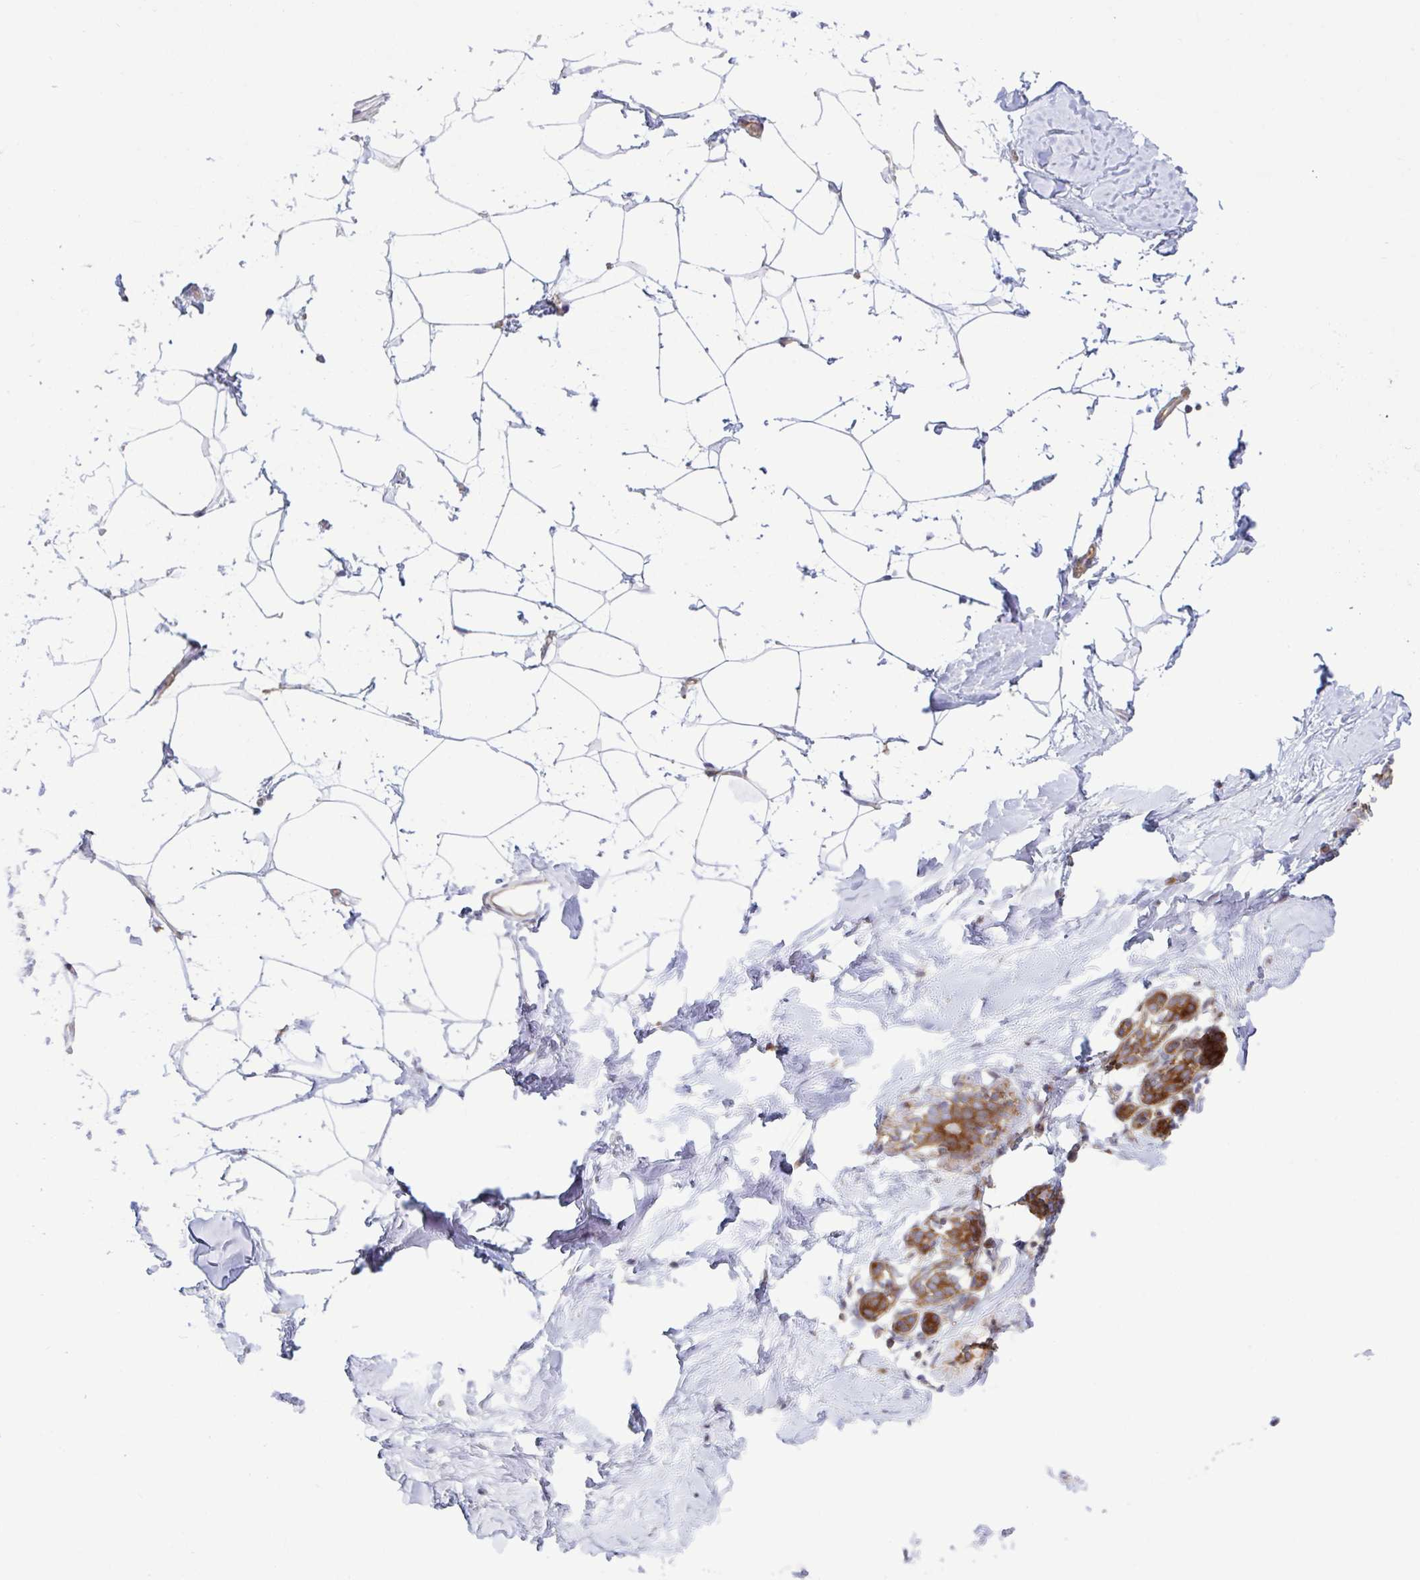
{"staining": {"intensity": "negative", "quantity": "none", "location": "none"}, "tissue": "breast", "cell_type": "Adipocytes", "image_type": "normal", "snomed": [{"axis": "morphology", "description": "Normal tissue, NOS"}, {"axis": "topography", "description": "Breast"}], "caption": "Immunohistochemistry (IHC) image of benign breast: breast stained with DAB shows no significant protein staining in adipocytes. (DAB IHC, high magnification).", "gene": "TSC22D3", "patient": {"sex": "female", "age": 32}}